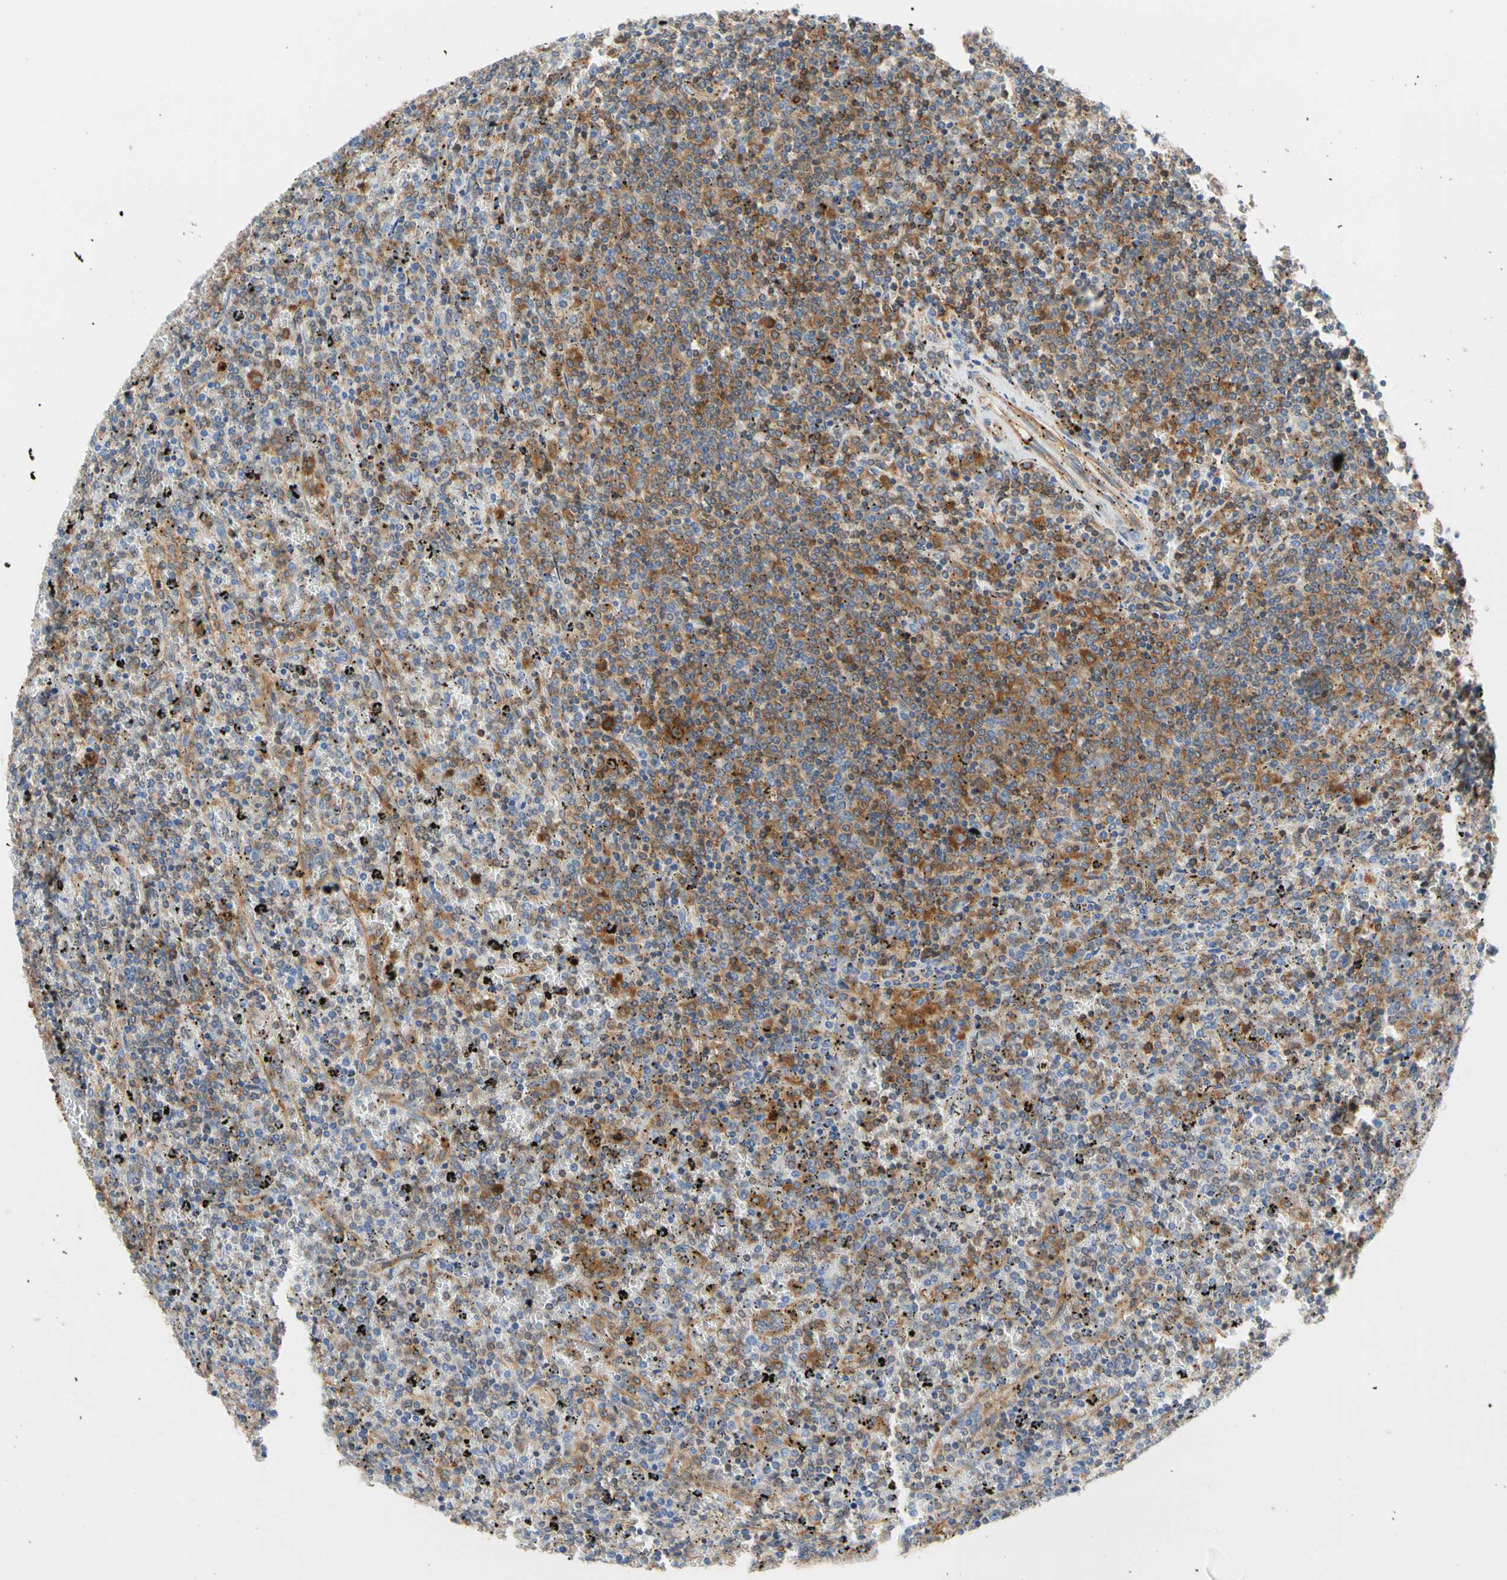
{"staining": {"intensity": "moderate", "quantity": ">75%", "location": "cytoplasmic/membranous"}, "tissue": "lymphoma", "cell_type": "Tumor cells", "image_type": "cancer", "snomed": [{"axis": "morphology", "description": "Malignant lymphoma, non-Hodgkin's type, Low grade"}, {"axis": "topography", "description": "Spleen"}], "caption": "Lymphoma stained with a brown dye demonstrates moderate cytoplasmic/membranous positive positivity in approximately >75% of tumor cells.", "gene": "GPHN", "patient": {"sex": "female", "age": 77}}